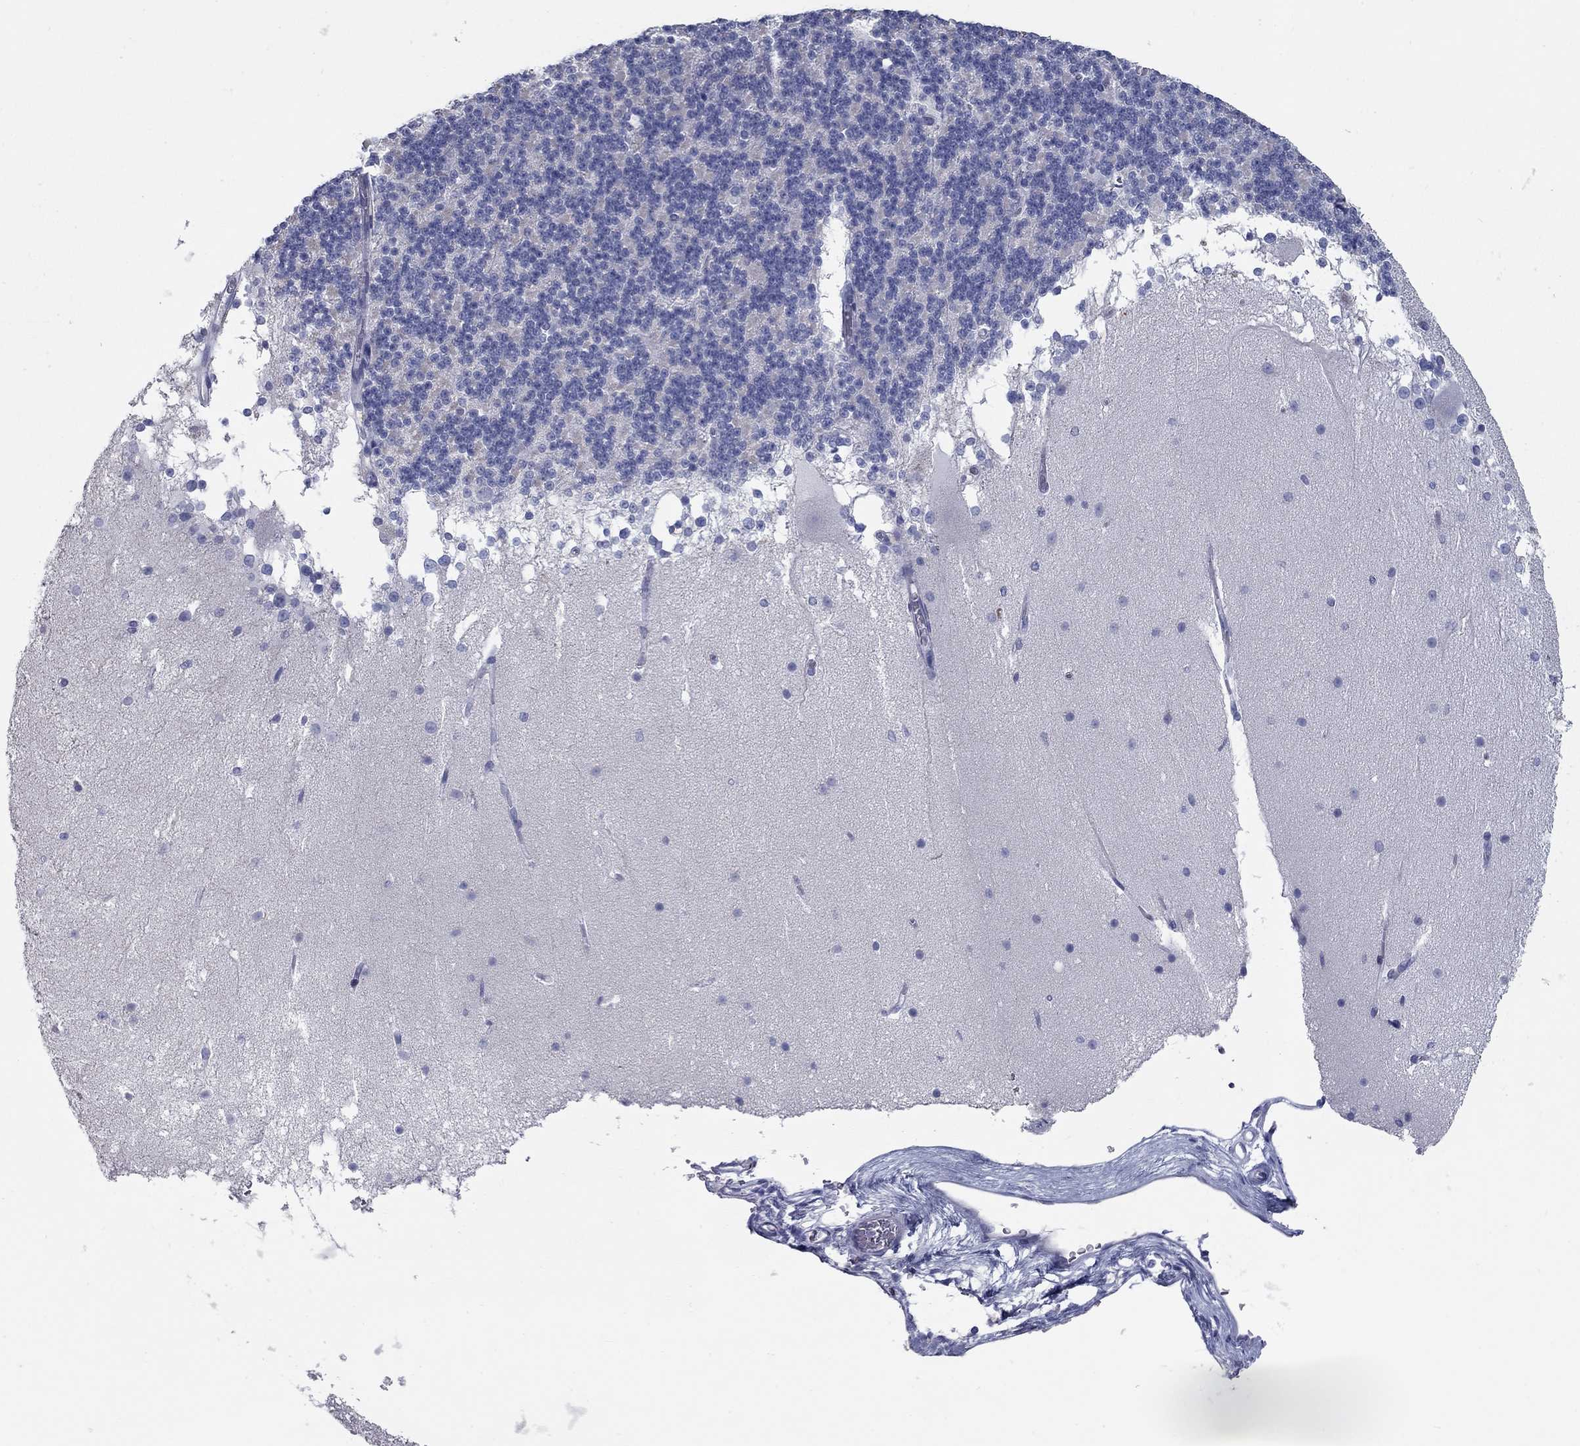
{"staining": {"intensity": "negative", "quantity": "none", "location": "none"}, "tissue": "cerebellum", "cell_type": "Cells in granular layer", "image_type": "normal", "snomed": [{"axis": "morphology", "description": "Normal tissue, NOS"}, {"axis": "topography", "description": "Cerebellum"}], "caption": "There is no significant positivity in cells in granular layer of cerebellum. Nuclei are stained in blue.", "gene": "KIRREL2", "patient": {"sex": "female", "age": 19}}